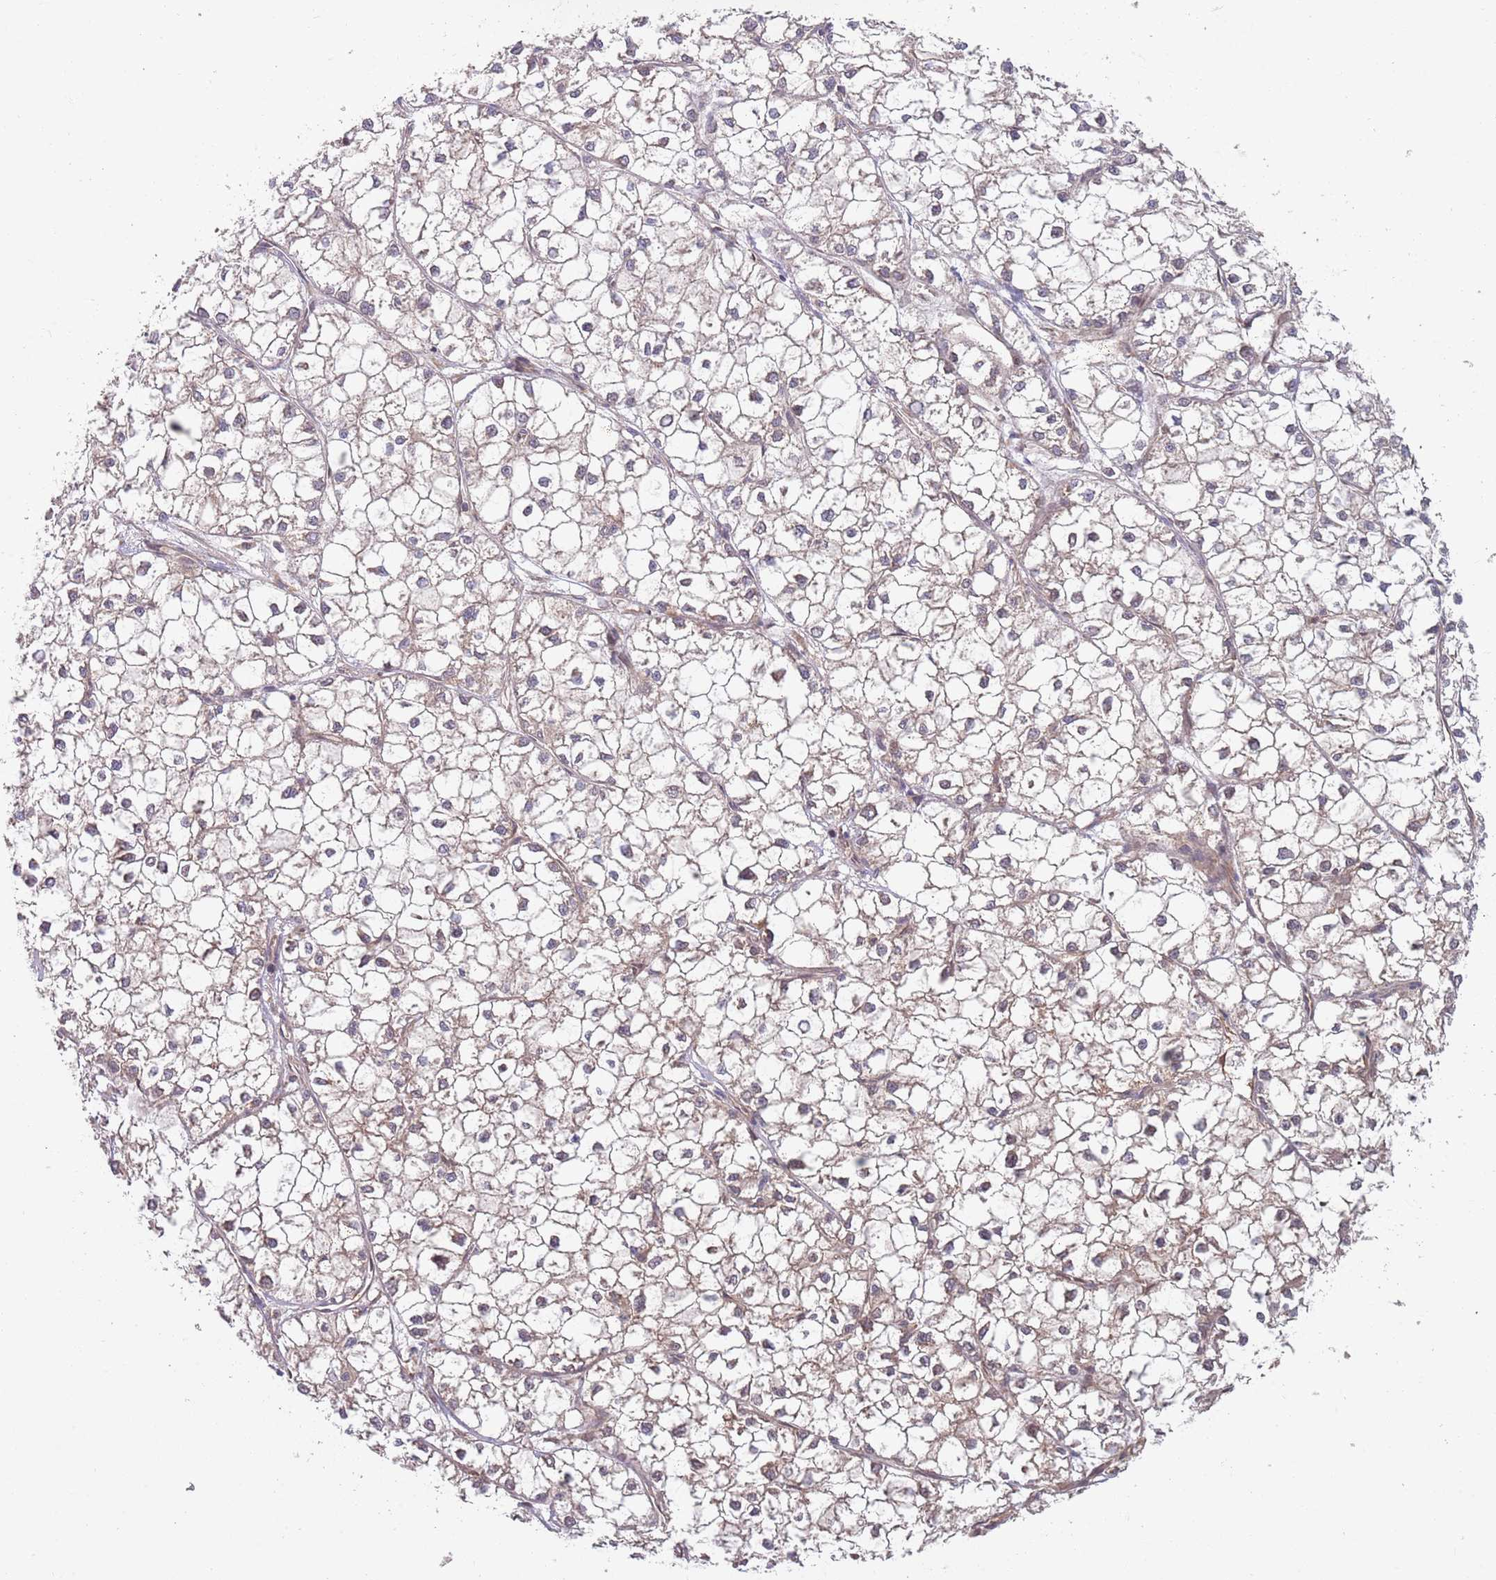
{"staining": {"intensity": "negative", "quantity": "none", "location": "none"}, "tissue": "liver cancer", "cell_type": "Tumor cells", "image_type": "cancer", "snomed": [{"axis": "morphology", "description": "Carcinoma, Hepatocellular, NOS"}, {"axis": "topography", "description": "Liver"}], "caption": "IHC histopathology image of human liver cancer stained for a protein (brown), which exhibits no staining in tumor cells.", "gene": "GUK1", "patient": {"sex": "female", "age": 43}}